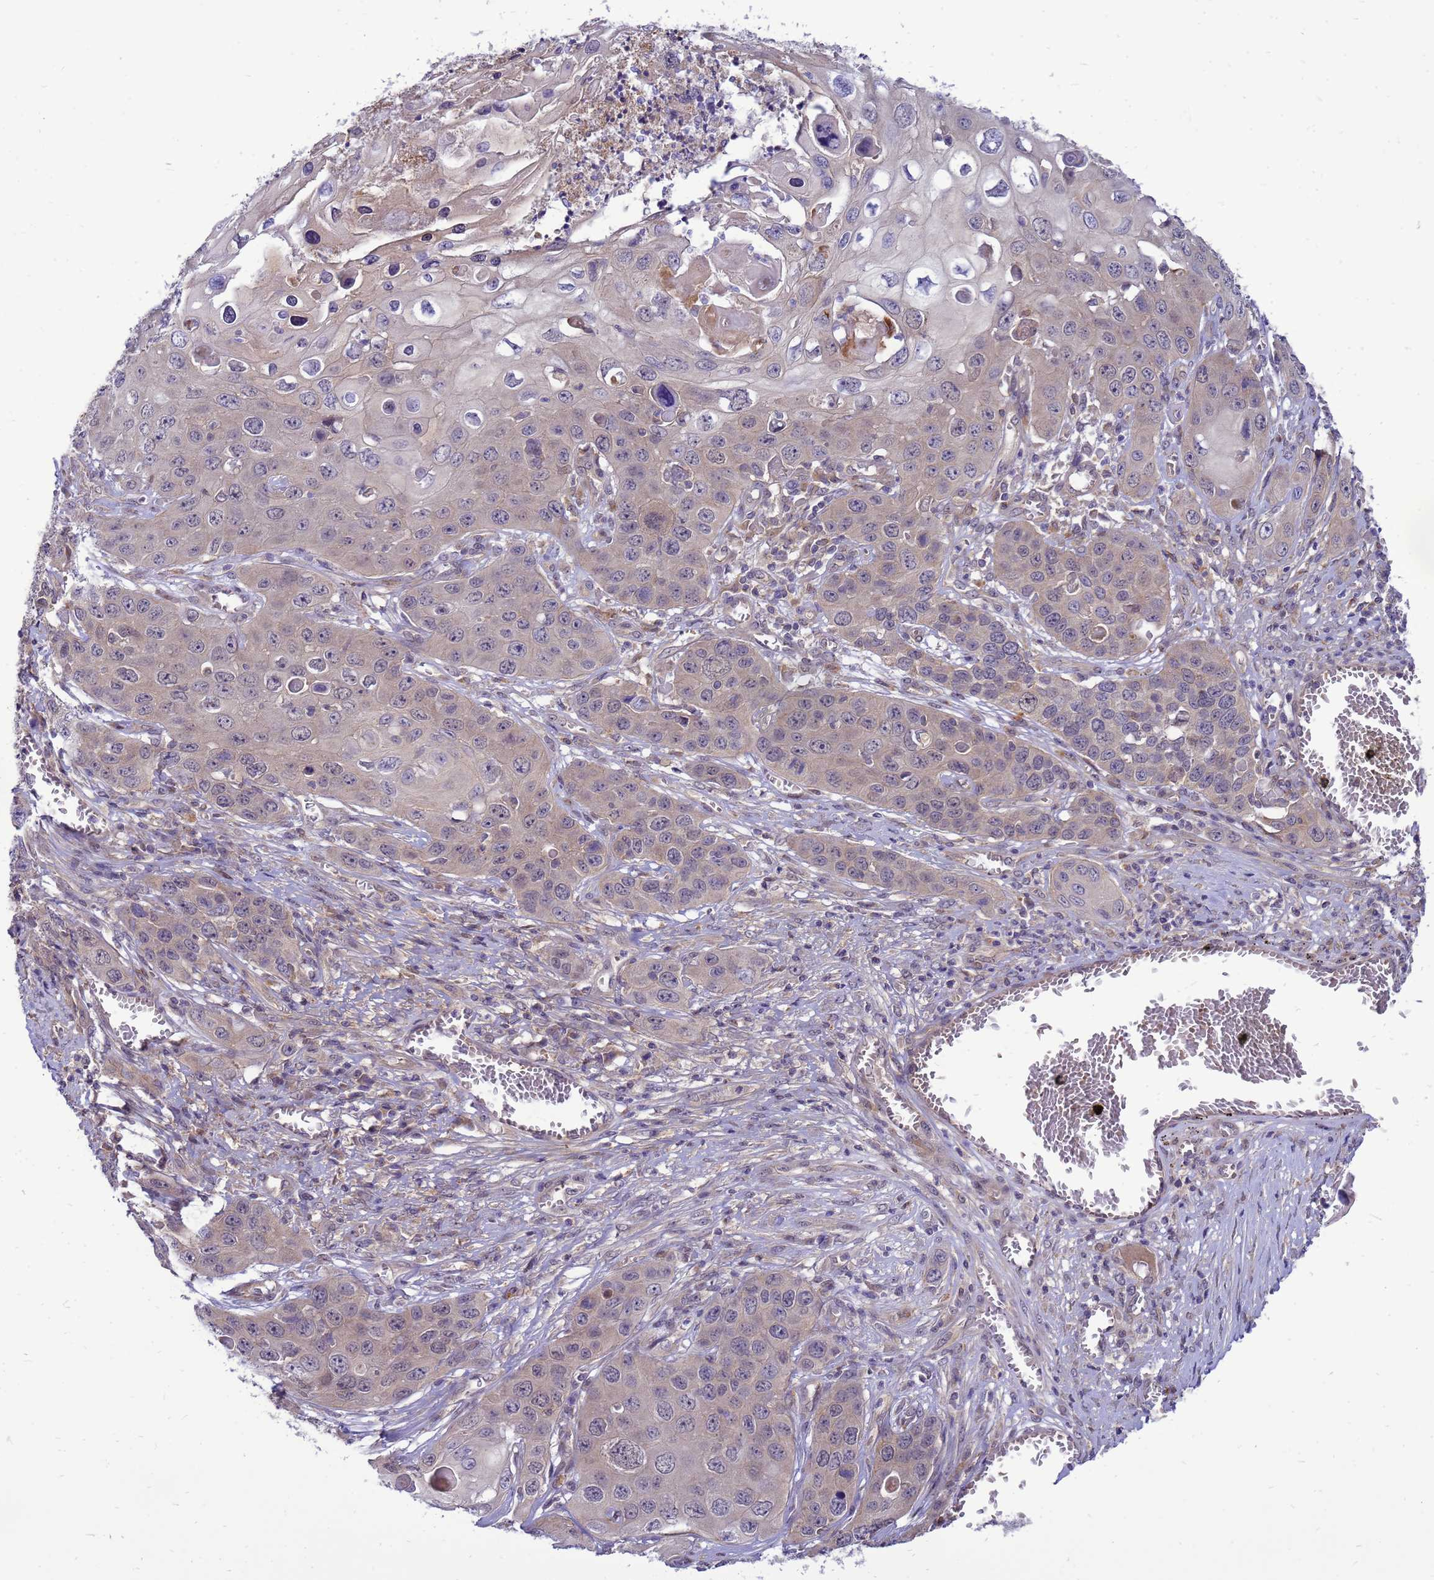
{"staining": {"intensity": "weak", "quantity": ">75%", "location": "cytoplasmic/membranous"}, "tissue": "skin cancer", "cell_type": "Tumor cells", "image_type": "cancer", "snomed": [{"axis": "morphology", "description": "Squamous cell carcinoma, NOS"}, {"axis": "topography", "description": "Skin"}], "caption": "Approximately >75% of tumor cells in skin cancer show weak cytoplasmic/membranous protein staining as visualized by brown immunohistochemical staining.", "gene": "ENOPH1", "patient": {"sex": "male", "age": 55}}